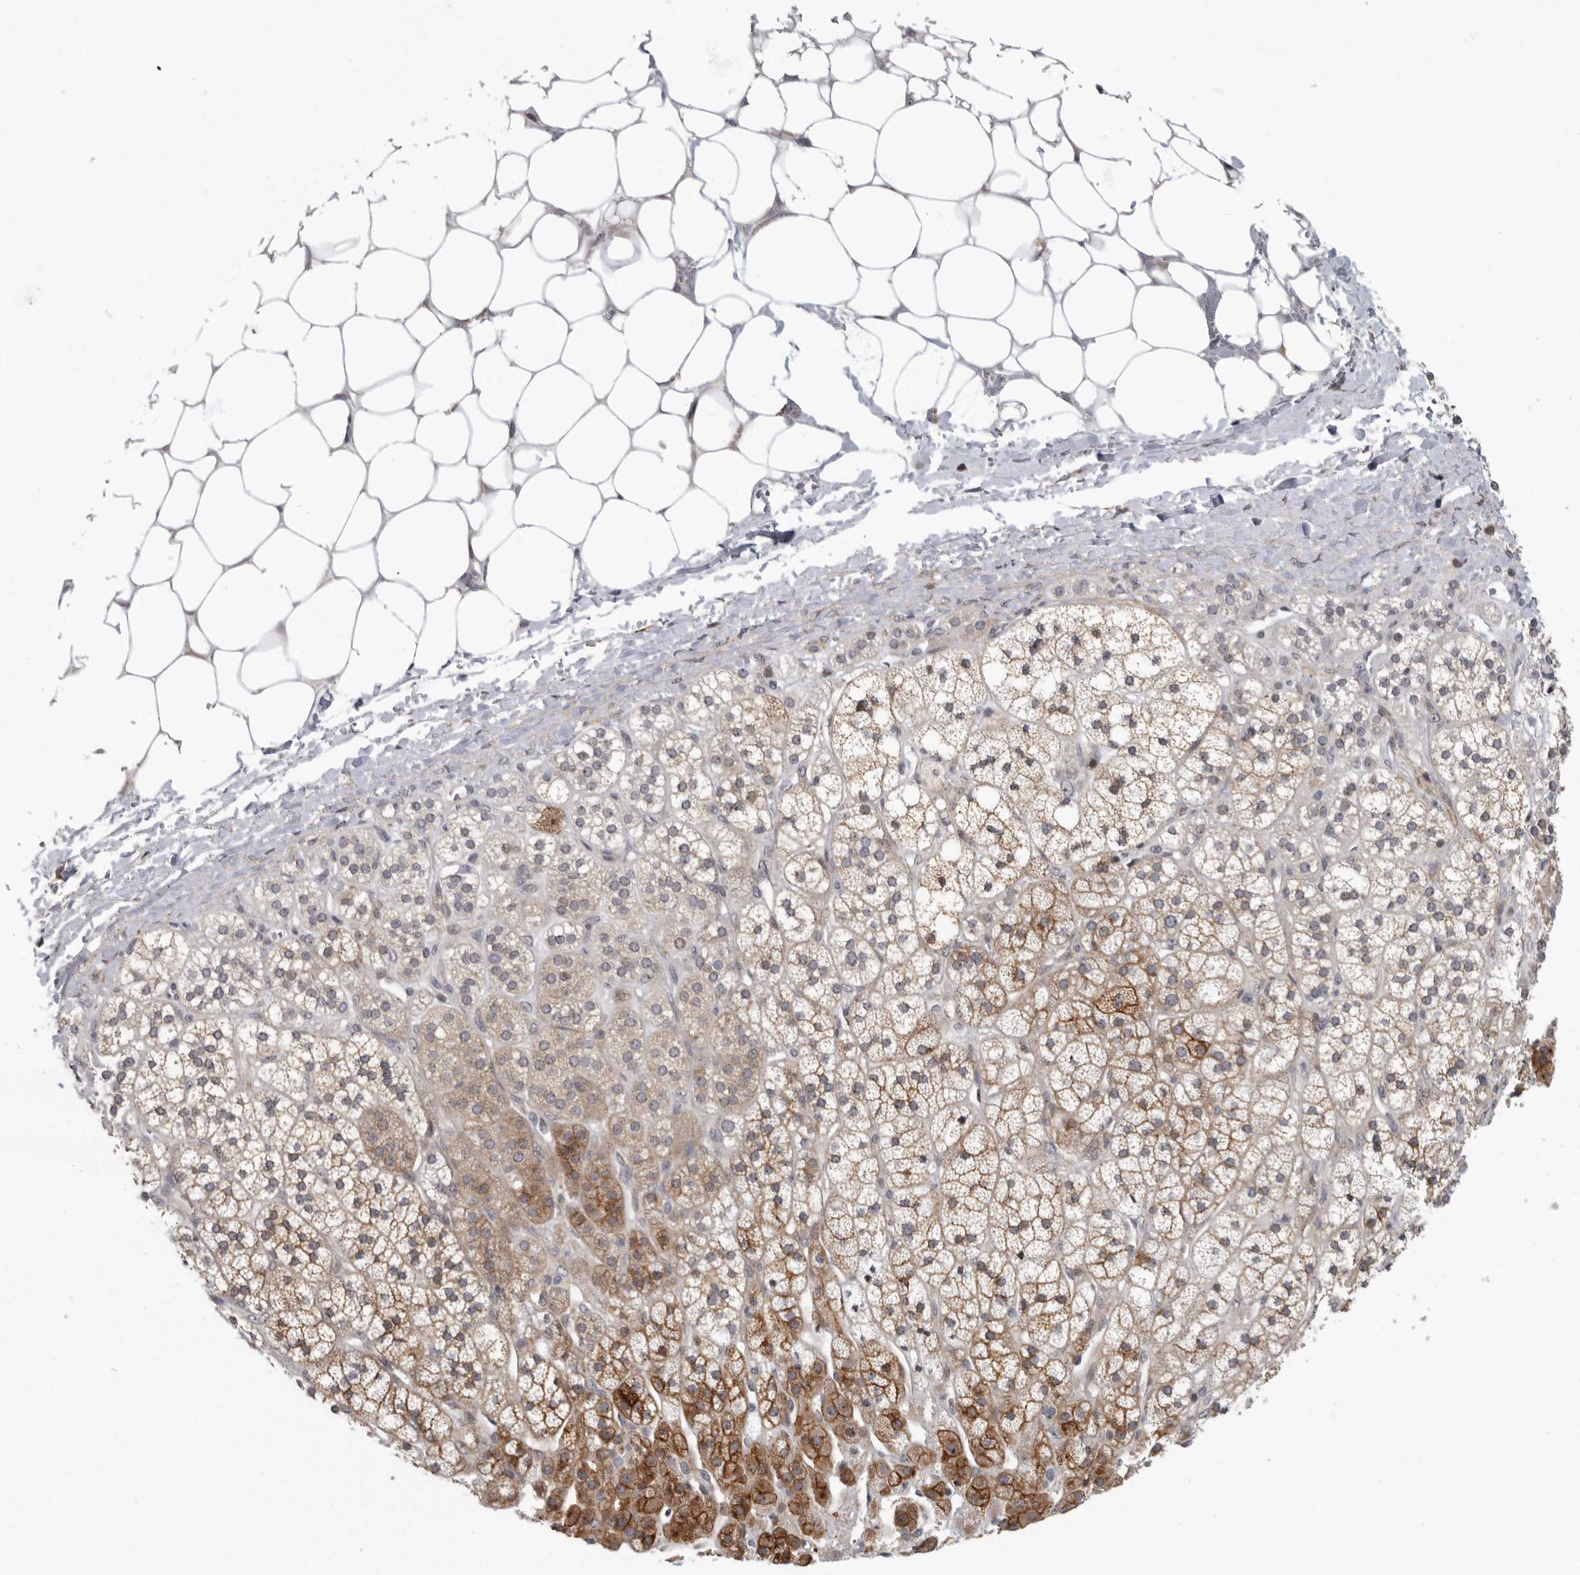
{"staining": {"intensity": "moderate", "quantity": ">75%", "location": "cytoplasmic/membranous"}, "tissue": "adrenal gland", "cell_type": "Glandular cells", "image_type": "normal", "snomed": [{"axis": "morphology", "description": "Normal tissue, NOS"}, {"axis": "topography", "description": "Adrenal gland"}], "caption": "Approximately >75% of glandular cells in normal adrenal gland exhibit moderate cytoplasmic/membranous protein expression as visualized by brown immunohistochemical staining.", "gene": "PDCD11", "patient": {"sex": "male", "age": 56}}